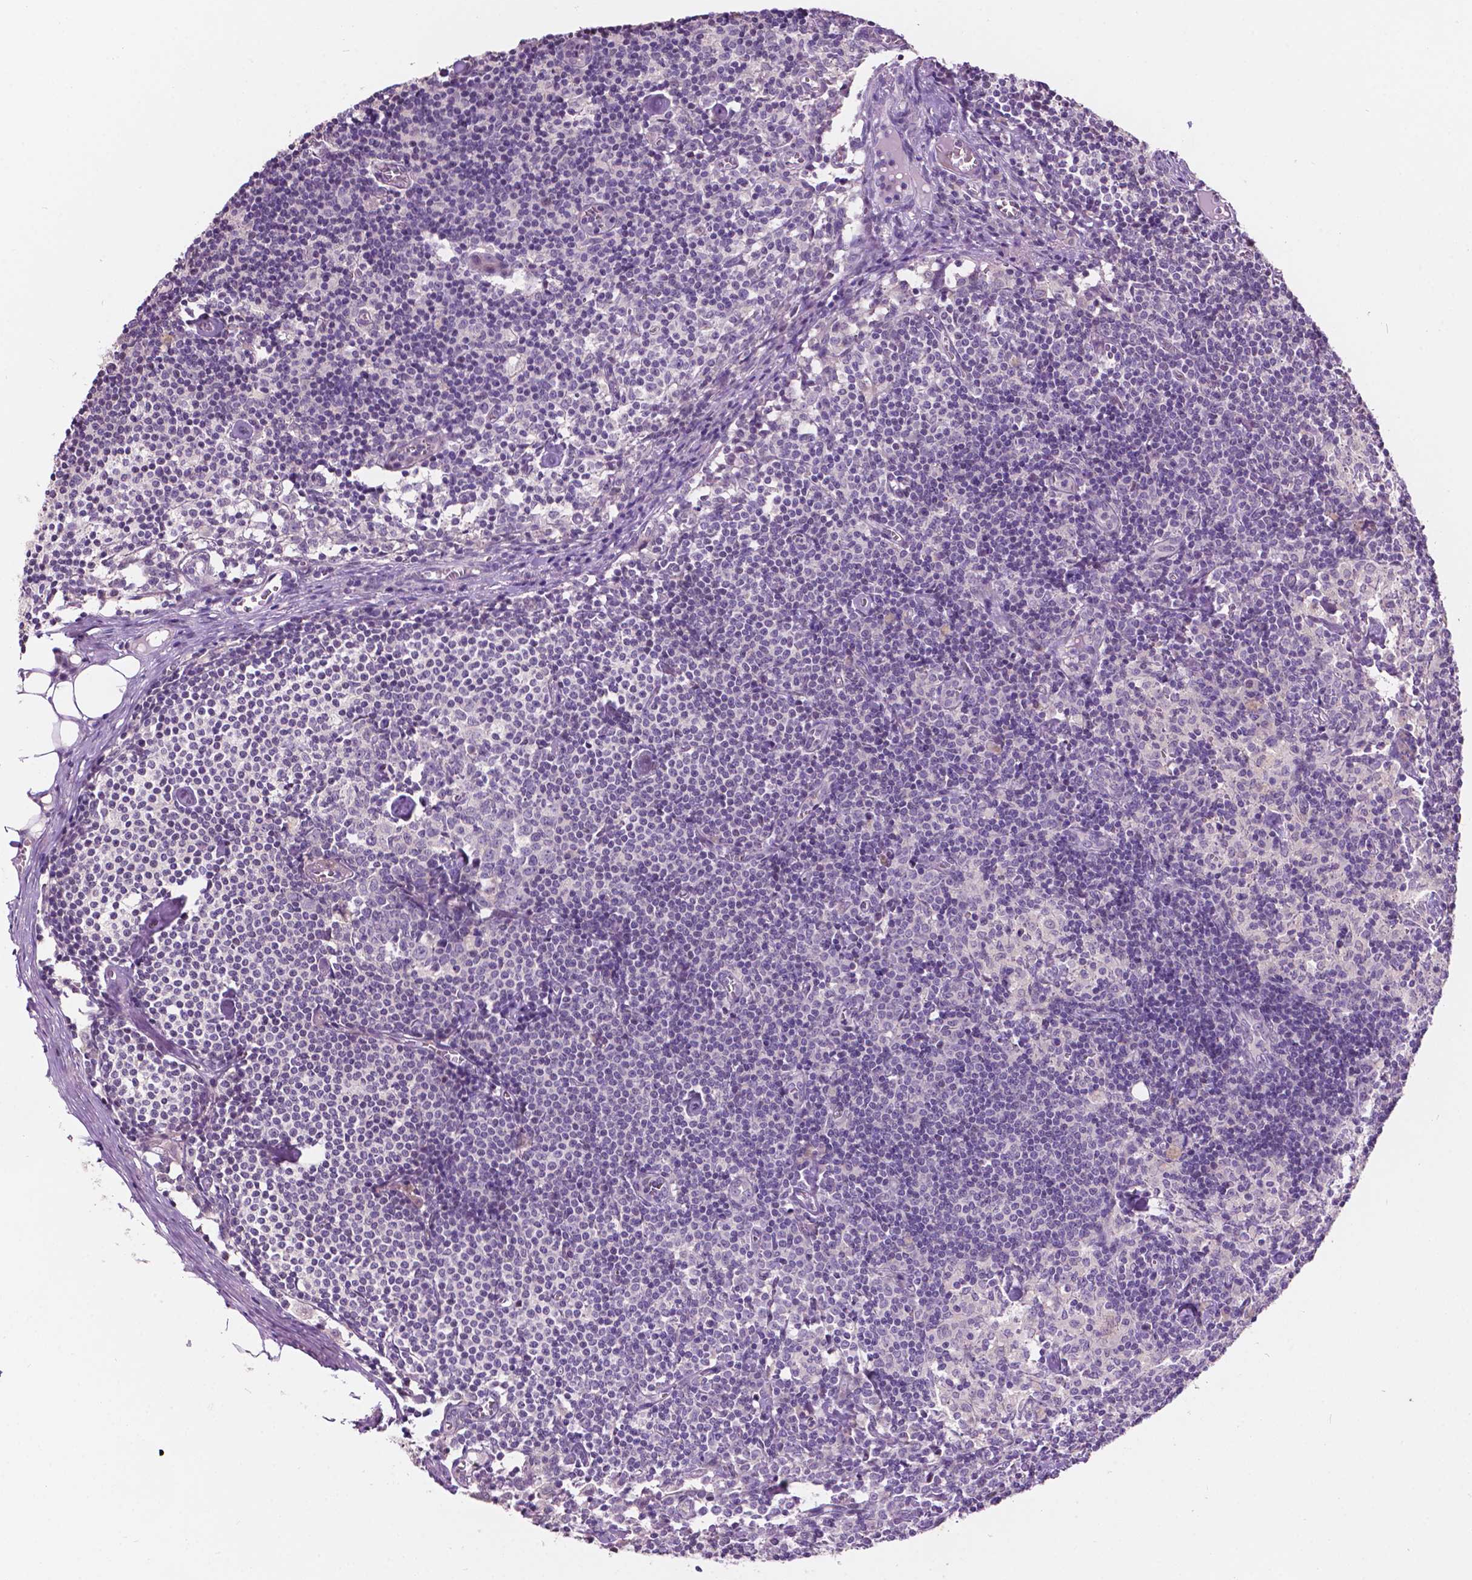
{"staining": {"intensity": "negative", "quantity": "none", "location": "none"}, "tissue": "lymph node", "cell_type": "Germinal center cells", "image_type": "normal", "snomed": [{"axis": "morphology", "description": "Normal tissue, NOS"}, {"axis": "topography", "description": "Lymph node"}], "caption": "The photomicrograph exhibits no significant positivity in germinal center cells of lymph node. (Immunohistochemistry, brightfield microscopy, high magnification).", "gene": "TM6SF2", "patient": {"sex": "female", "age": 52}}